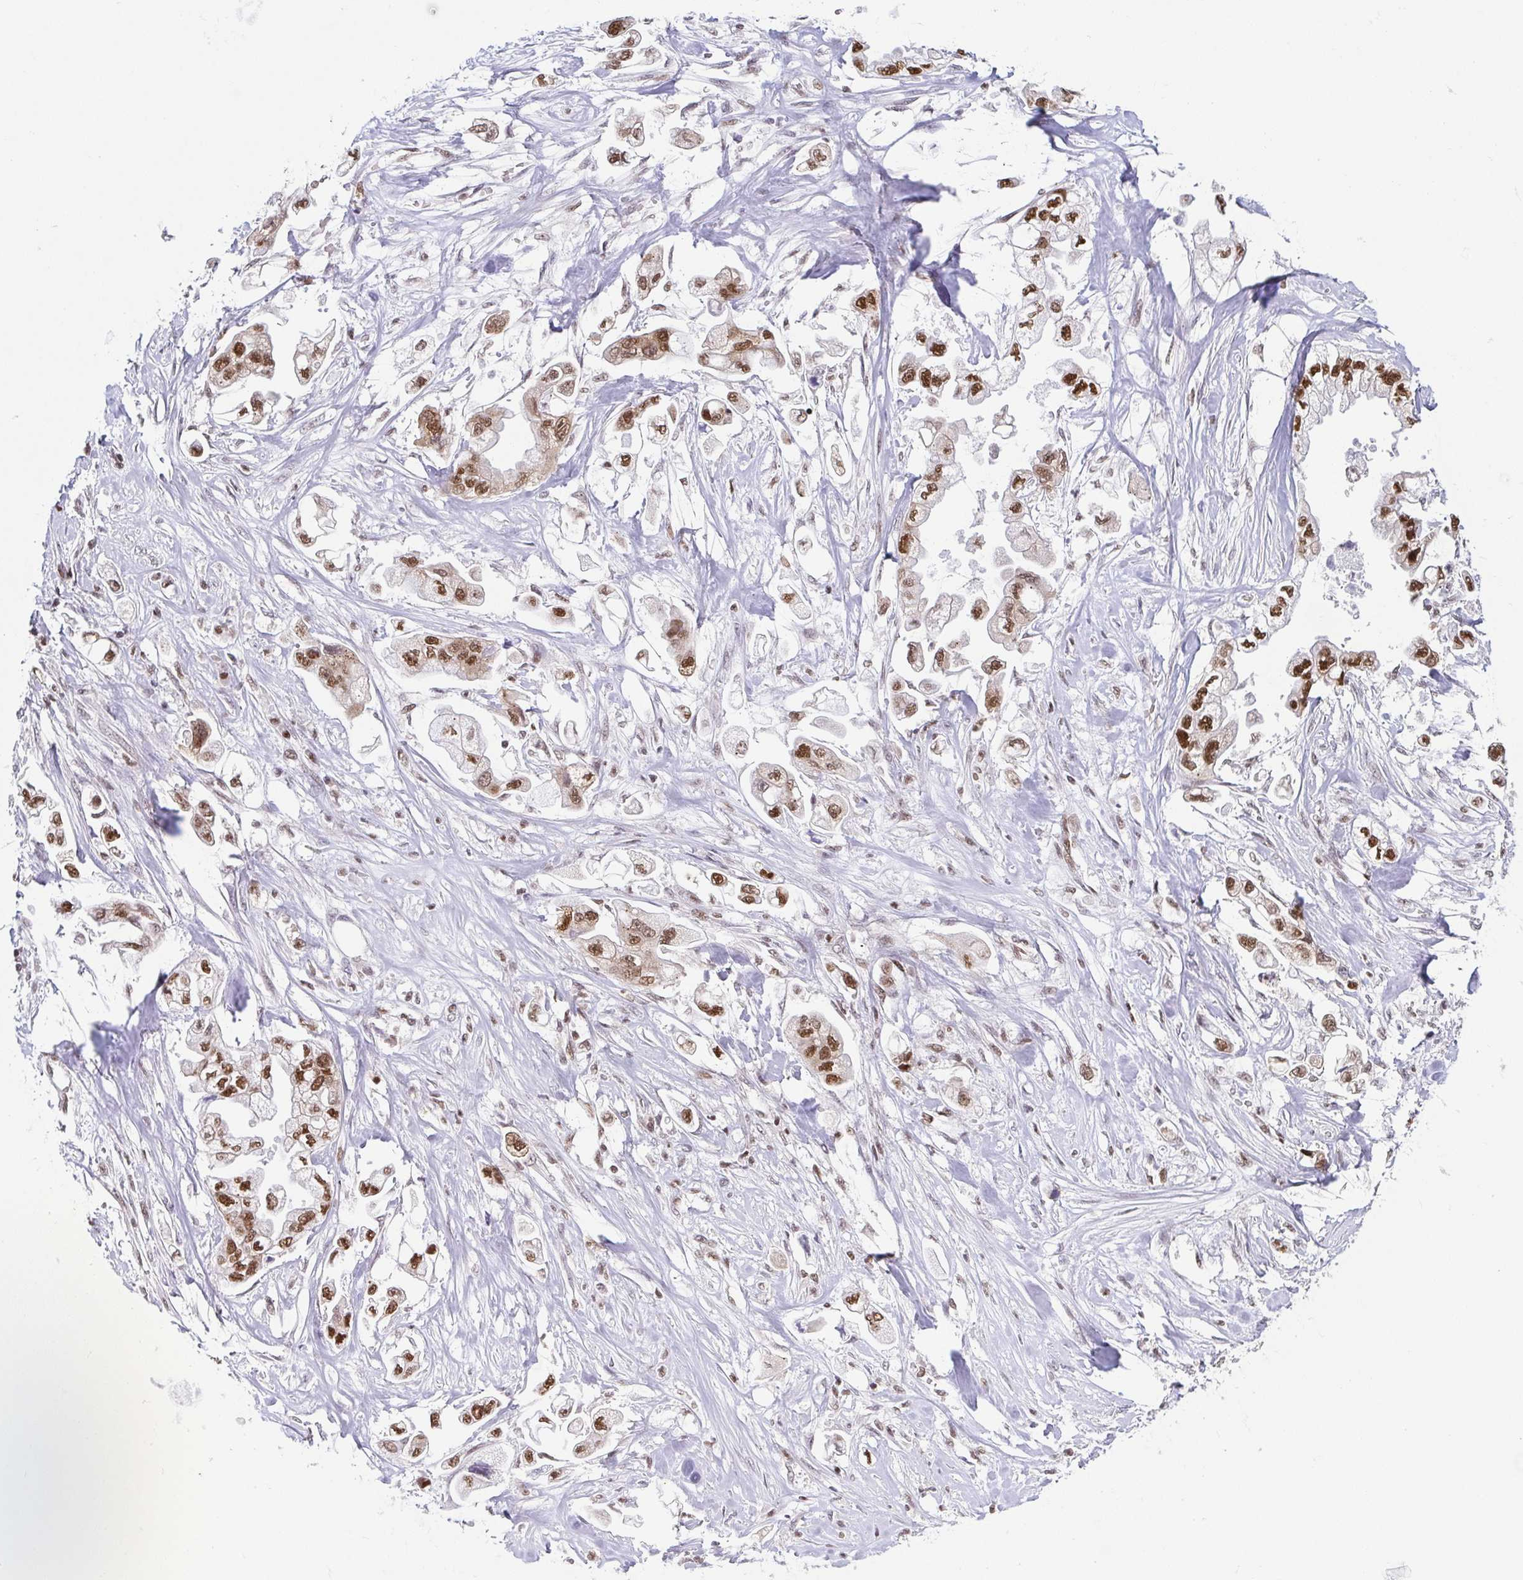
{"staining": {"intensity": "moderate", "quantity": ">75%", "location": "nuclear"}, "tissue": "stomach cancer", "cell_type": "Tumor cells", "image_type": "cancer", "snomed": [{"axis": "morphology", "description": "Adenocarcinoma, NOS"}, {"axis": "topography", "description": "Stomach"}], "caption": "An image of adenocarcinoma (stomach) stained for a protein displays moderate nuclear brown staining in tumor cells.", "gene": "EWSR1", "patient": {"sex": "male", "age": 62}}